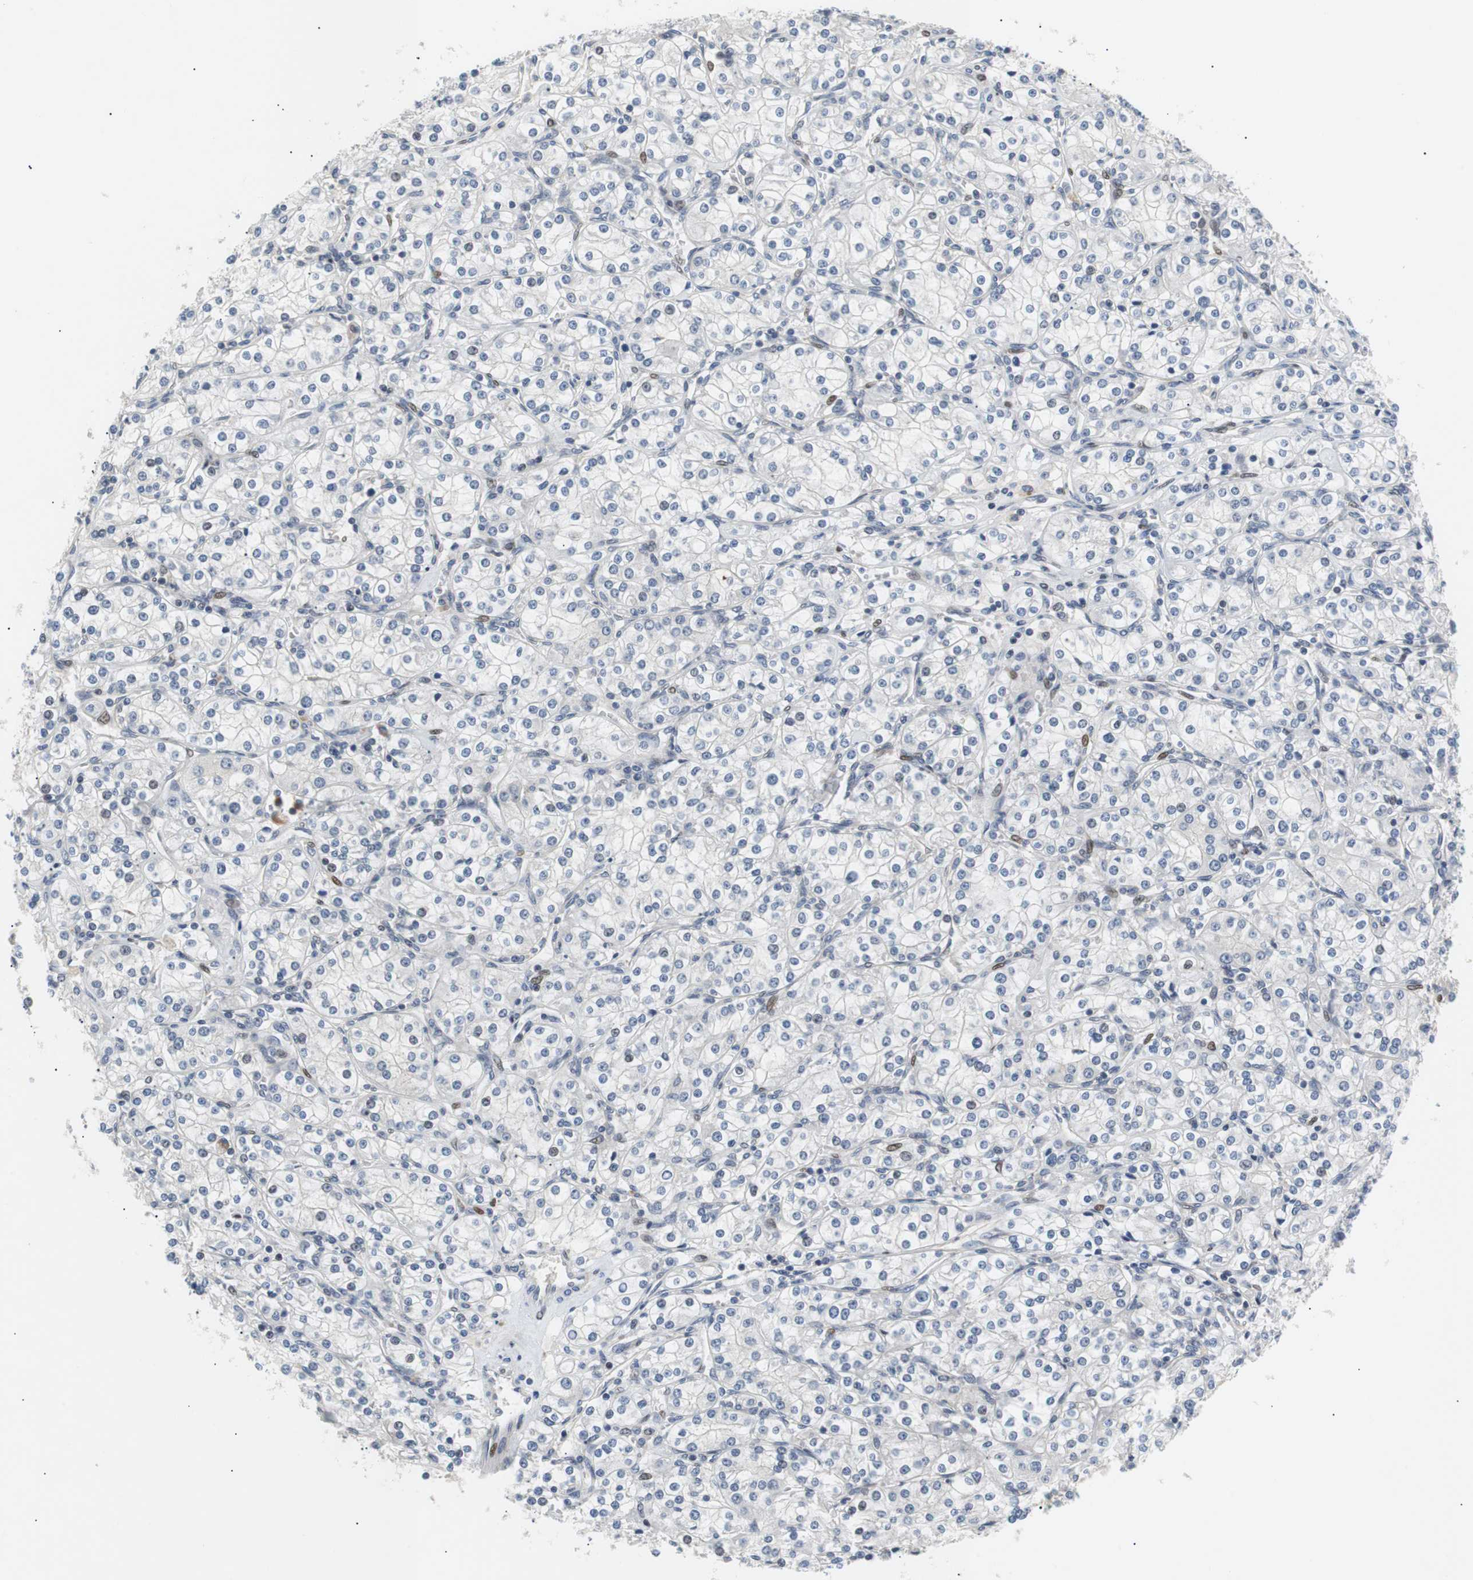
{"staining": {"intensity": "weak", "quantity": "<25%", "location": "nuclear"}, "tissue": "renal cancer", "cell_type": "Tumor cells", "image_type": "cancer", "snomed": [{"axis": "morphology", "description": "Adenocarcinoma, NOS"}, {"axis": "topography", "description": "Kidney"}], "caption": "IHC image of neoplastic tissue: human adenocarcinoma (renal) stained with DAB (3,3'-diaminobenzidine) reveals no significant protein staining in tumor cells.", "gene": "MAP2K4", "patient": {"sex": "male", "age": 77}}